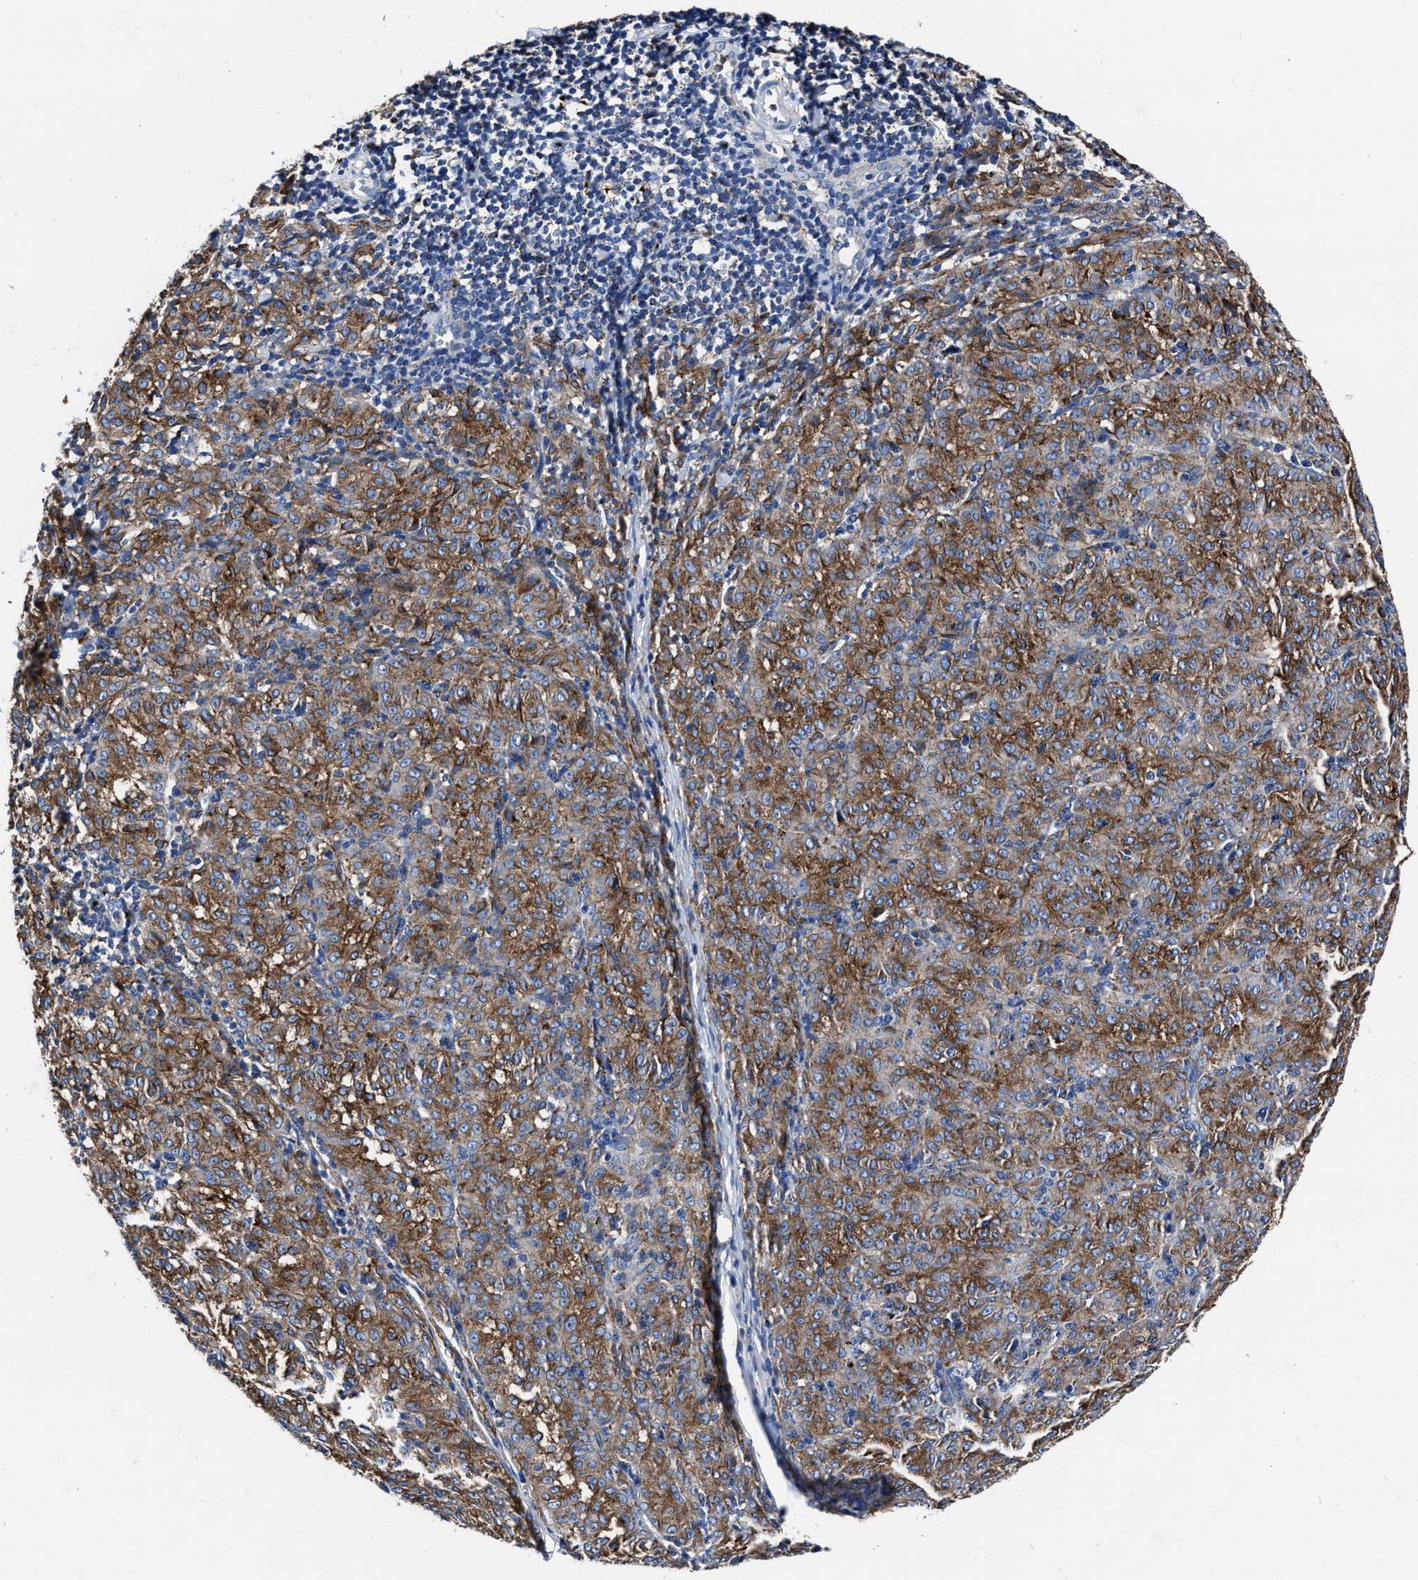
{"staining": {"intensity": "strong", "quantity": ">75%", "location": "cytoplasmic/membranous"}, "tissue": "melanoma", "cell_type": "Tumor cells", "image_type": "cancer", "snomed": [{"axis": "morphology", "description": "Malignant melanoma, NOS"}, {"axis": "topography", "description": "Skin"}], "caption": "Tumor cells display high levels of strong cytoplasmic/membranous staining in approximately >75% of cells in human melanoma.", "gene": "LAMTOR4", "patient": {"sex": "female", "age": 72}}